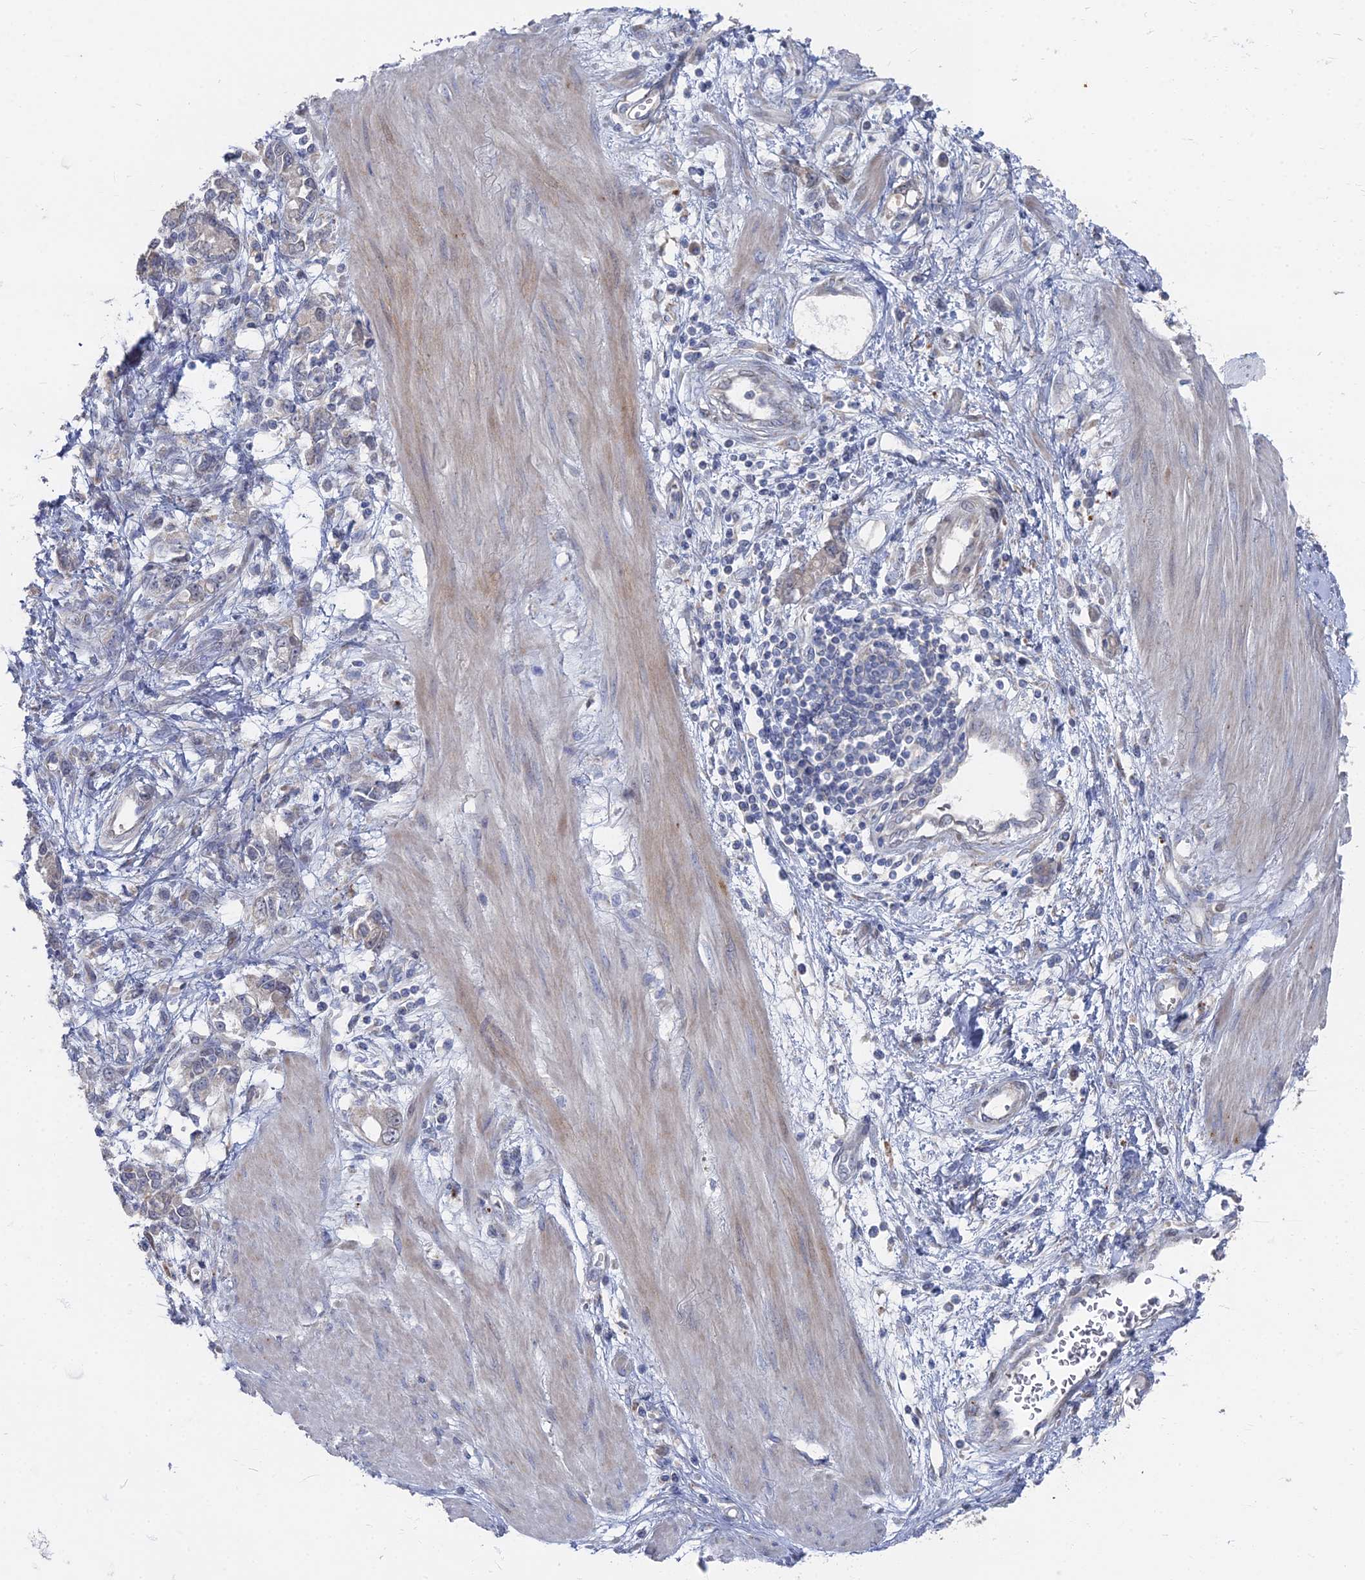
{"staining": {"intensity": "negative", "quantity": "none", "location": "none"}, "tissue": "stomach cancer", "cell_type": "Tumor cells", "image_type": "cancer", "snomed": [{"axis": "morphology", "description": "Adenocarcinoma, NOS"}, {"axis": "topography", "description": "Stomach"}], "caption": "An IHC histopathology image of stomach adenocarcinoma is shown. There is no staining in tumor cells of stomach adenocarcinoma.", "gene": "TMEM128", "patient": {"sex": "female", "age": 76}}